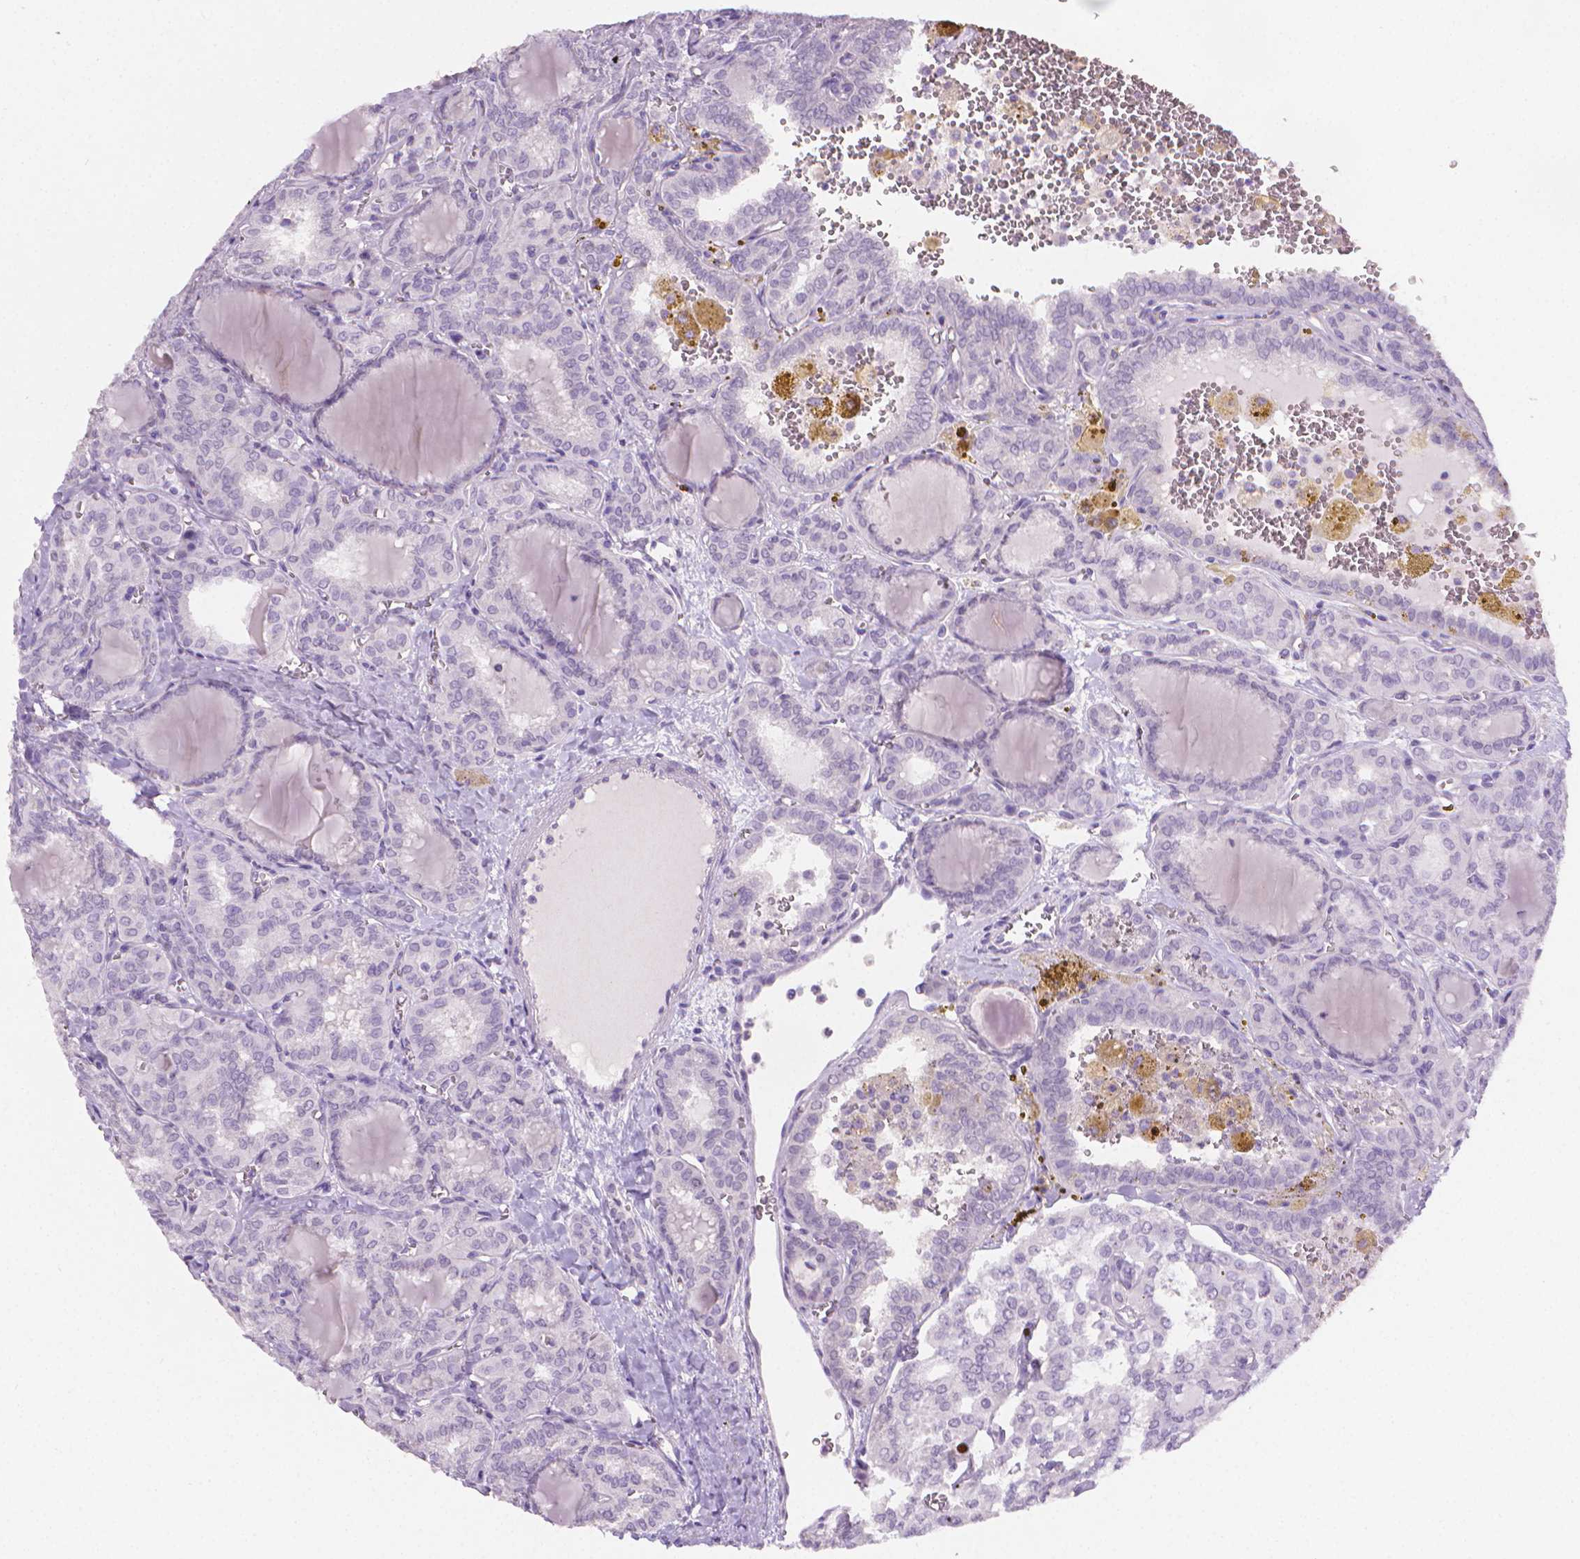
{"staining": {"intensity": "negative", "quantity": "none", "location": "none"}, "tissue": "thyroid cancer", "cell_type": "Tumor cells", "image_type": "cancer", "snomed": [{"axis": "morphology", "description": "Papillary adenocarcinoma, NOS"}, {"axis": "topography", "description": "Thyroid gland"}], "caption": "Histopathology image shows no significant protein positivity in tumor cells of papillary adenocarcinoma (thyroid).", "gene": "TNNI2", "patient": {"sex": "female", "age": 41}}